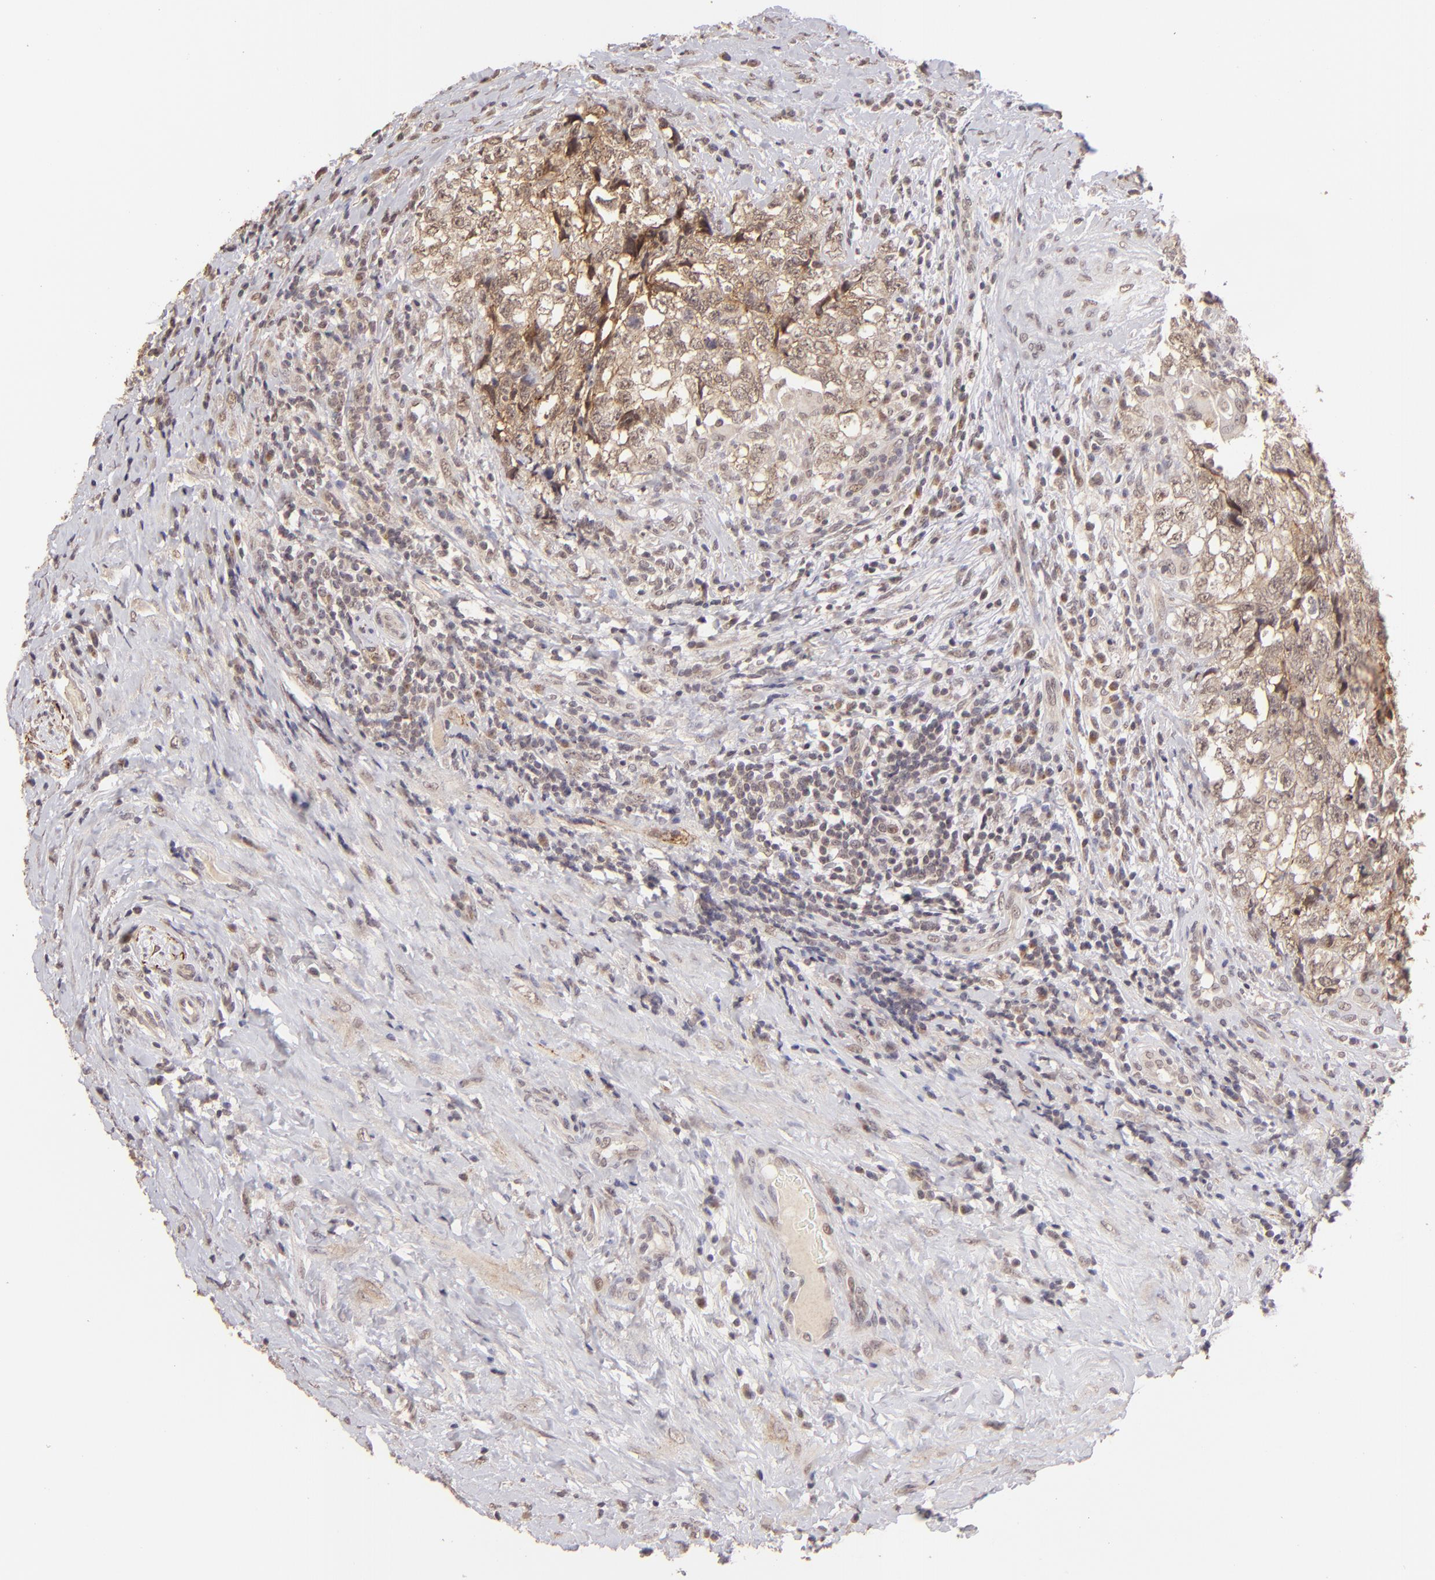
{"staining": {"intensity": "weak", "quantity": ">75%", "location": "cytoplasmic/membranous,nuclear"}, "tissue": "testis cancer", "cell_type": "Tumor cells", "image_type": "cancer", "snomed": [{"axis": "morphology", "description": "Carcinoma, Embryonal, NOS"}, {"axis": "topography", "description": "Testis"}], "caption": "This histopathology image demonstrates testis cancer stained with immunohistochemistry to label a protein in brown. The cytoplasmic/membranous and nuclear of tumor cells show weak positivity for the protein. Nuclei are counter-stained blue.", "gene": "CLDN1", "patient": {"sex": "male", "age": 31}}